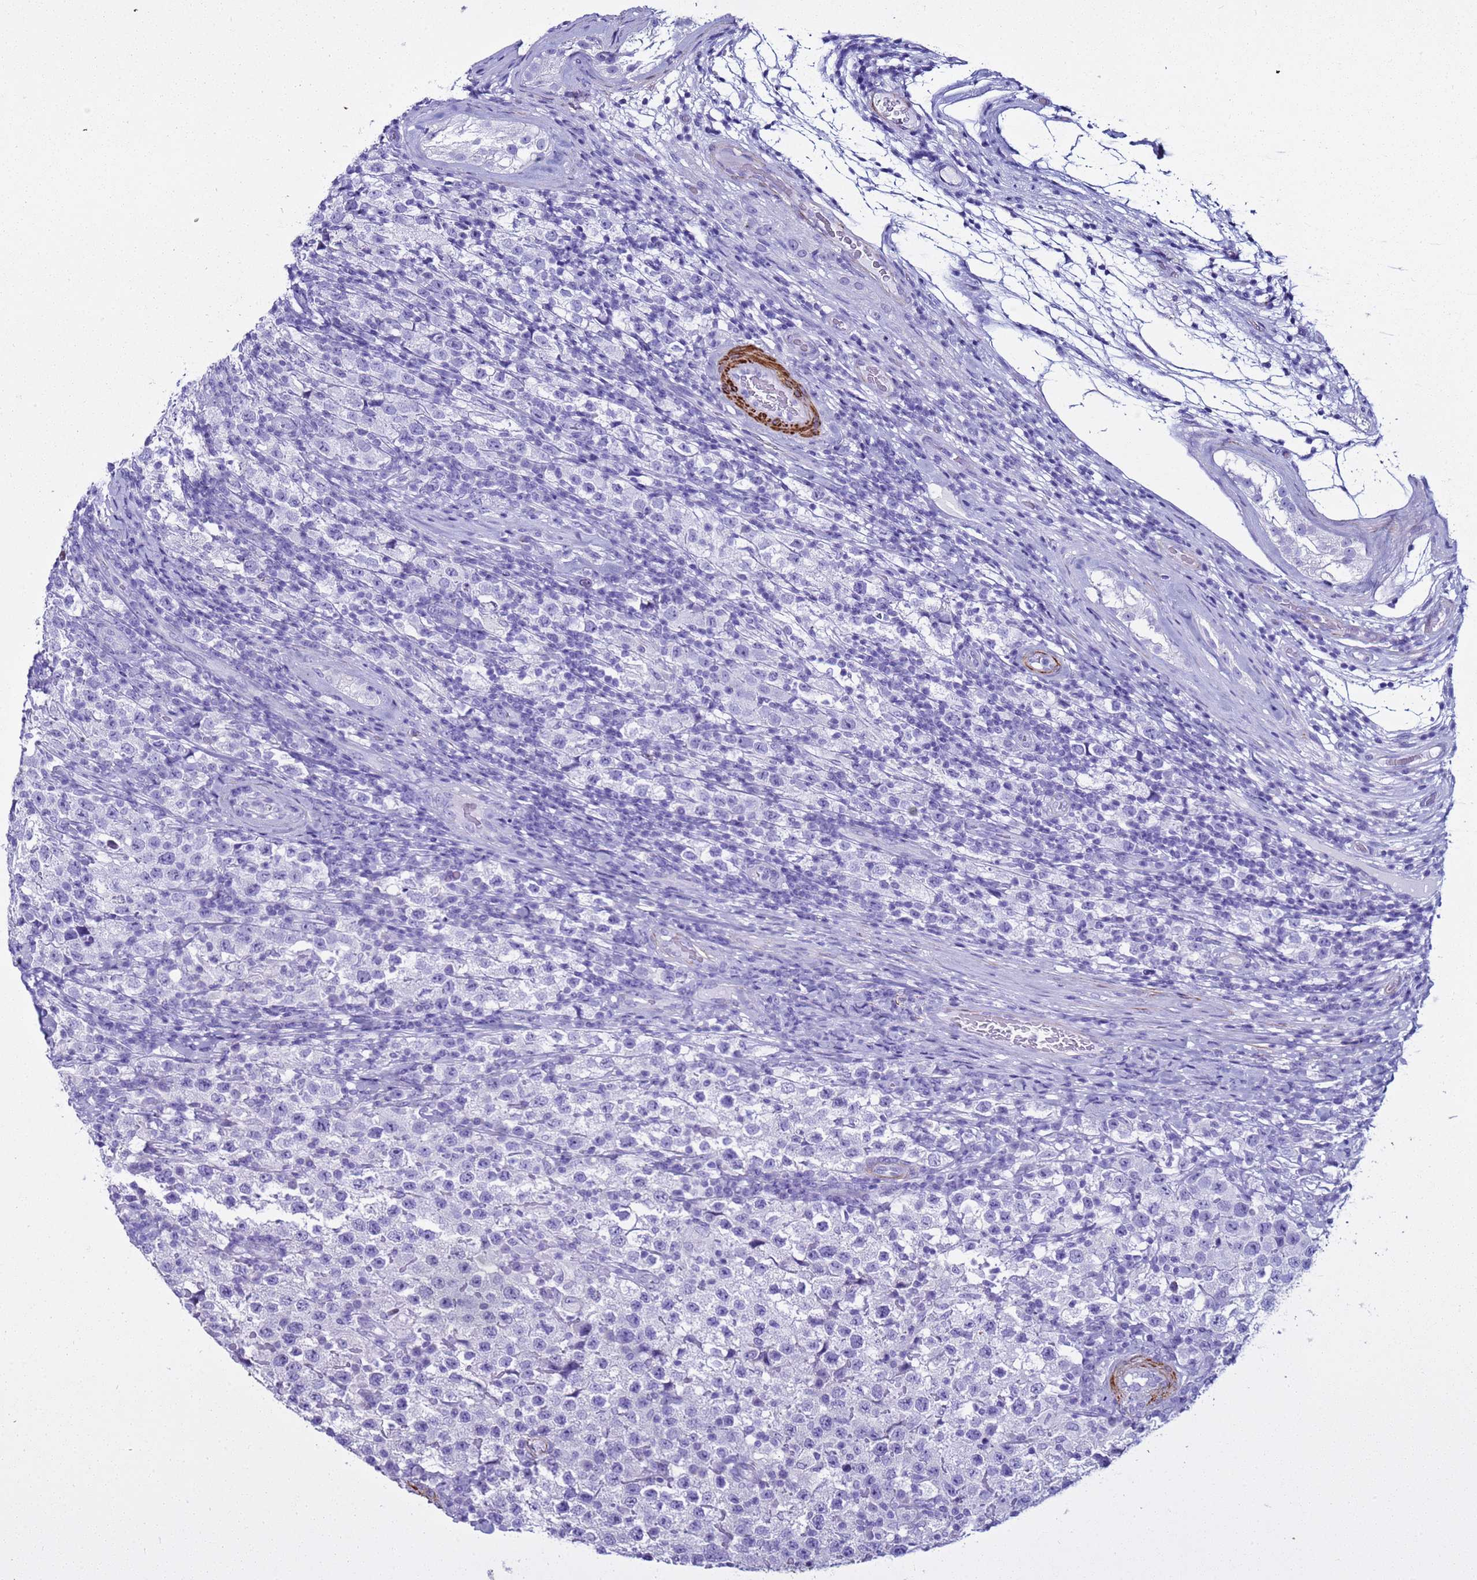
{"staining": {"intensity": "negative", "quantity": "none", "location": "none"}, "tissue": "testis cancer", "cell_type": "Tumor cells", "image_type": "cancer", "snomed": [{"axis": "morphology", "description": "Seminoma, NOS"}, {"axis": "morphology", "description": "Carcinoma, Embryonal, NOS"}, {"axis": "topography", "description": "Testis"}], "caption": "Immunohistochemistry (IHC) photomicrograph of testis cancer stained for a protein (brown), which reveals no positivity in tumor cells.", "gene": "LCMT1", "patient": {"sex": "male", "age": 41}}